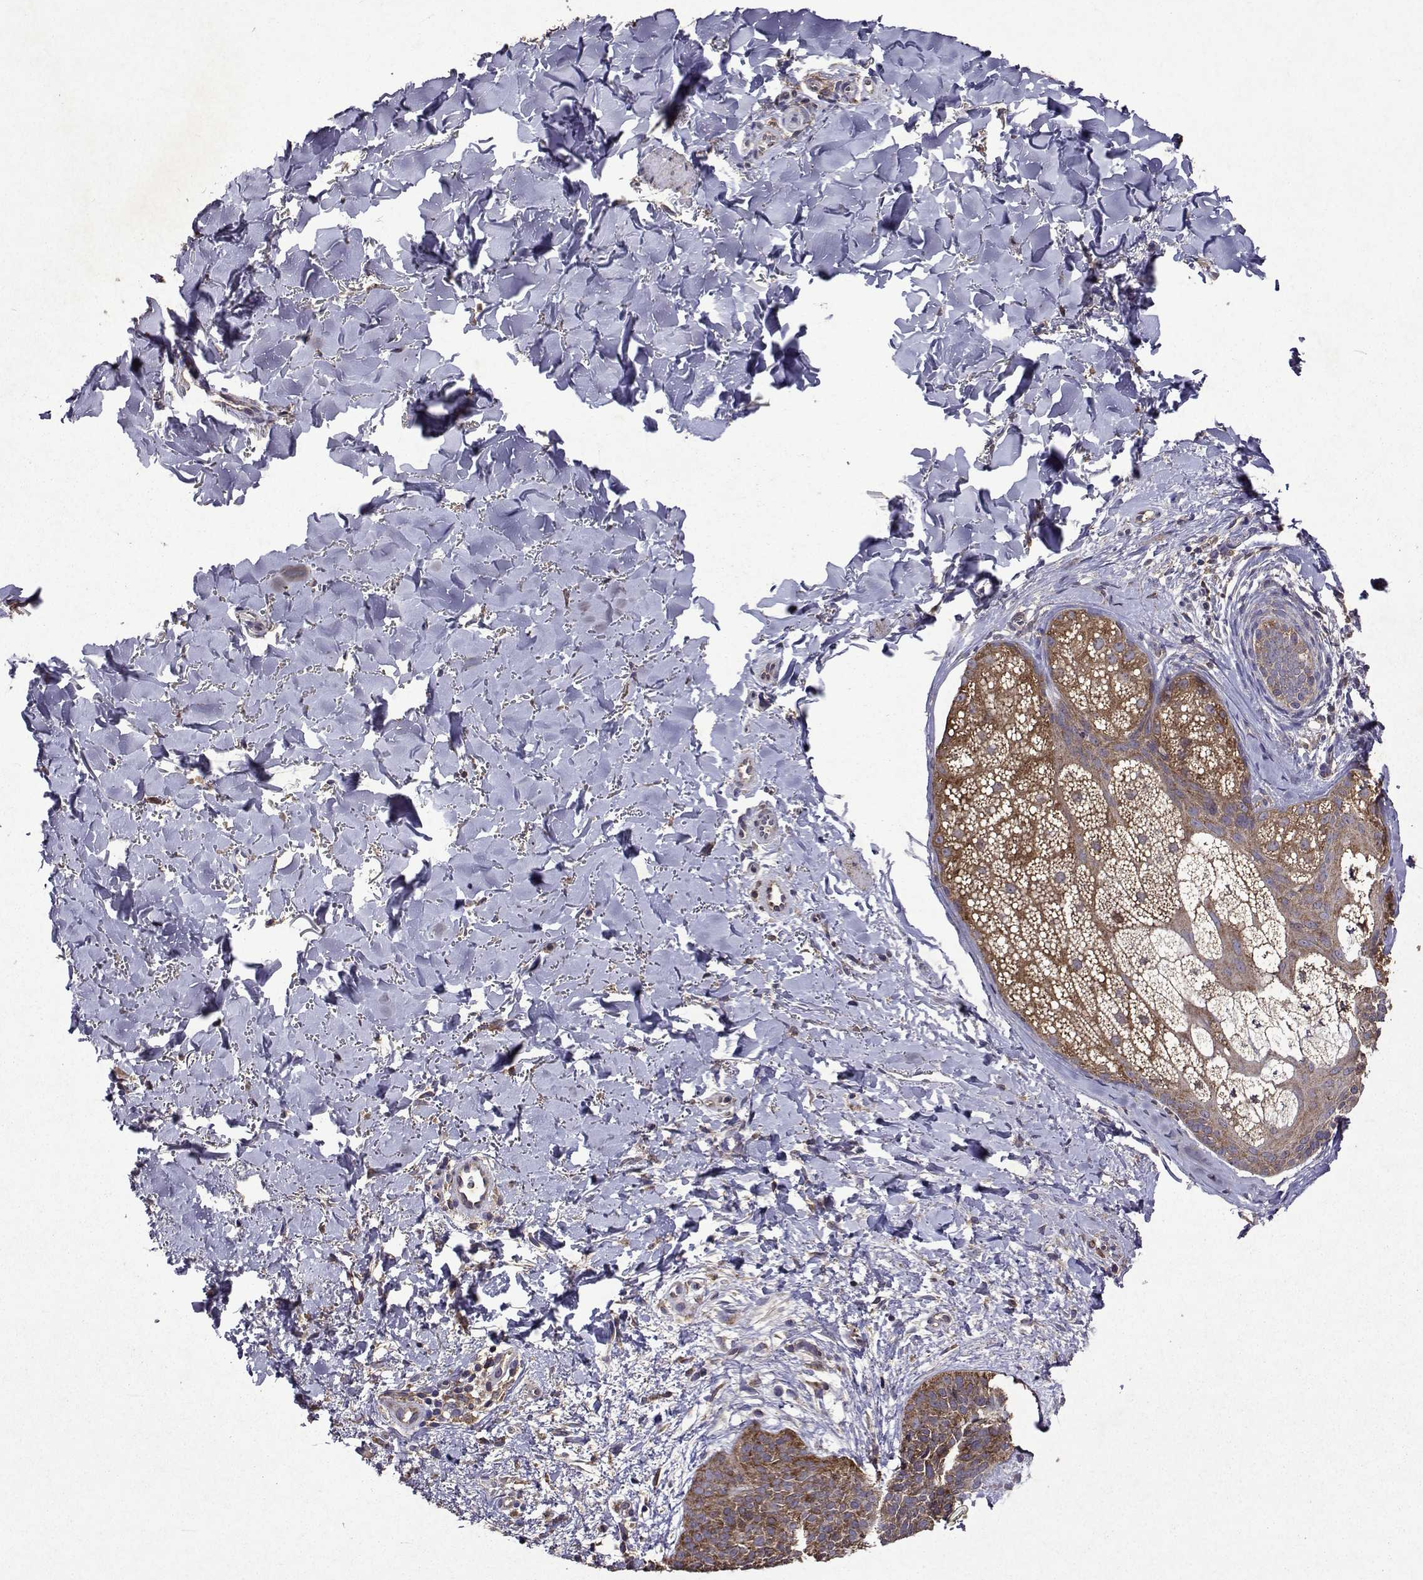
{"staining": {"intensity": "strong", "quantity": ">75%", "location": "cytoplasmic/membranous"}, "tissue": "skin cancer", "cell_type": "Tumor cells", "image_type": "cancer", "snomed": [{"axis": "morphology", "description": "Basal cell carcinoma"}, {"axis": "topography", "description": "Skin"}], "caption": "Immunohistochemistry (IHC) (DAB) staining of human skin basal cell carcinoma displays strong cytoplasmic/membranous protein positivity in about >75% of tumor cells.", "gene": "TARBP2", "patient": {"sex": "female", "age": 69}}